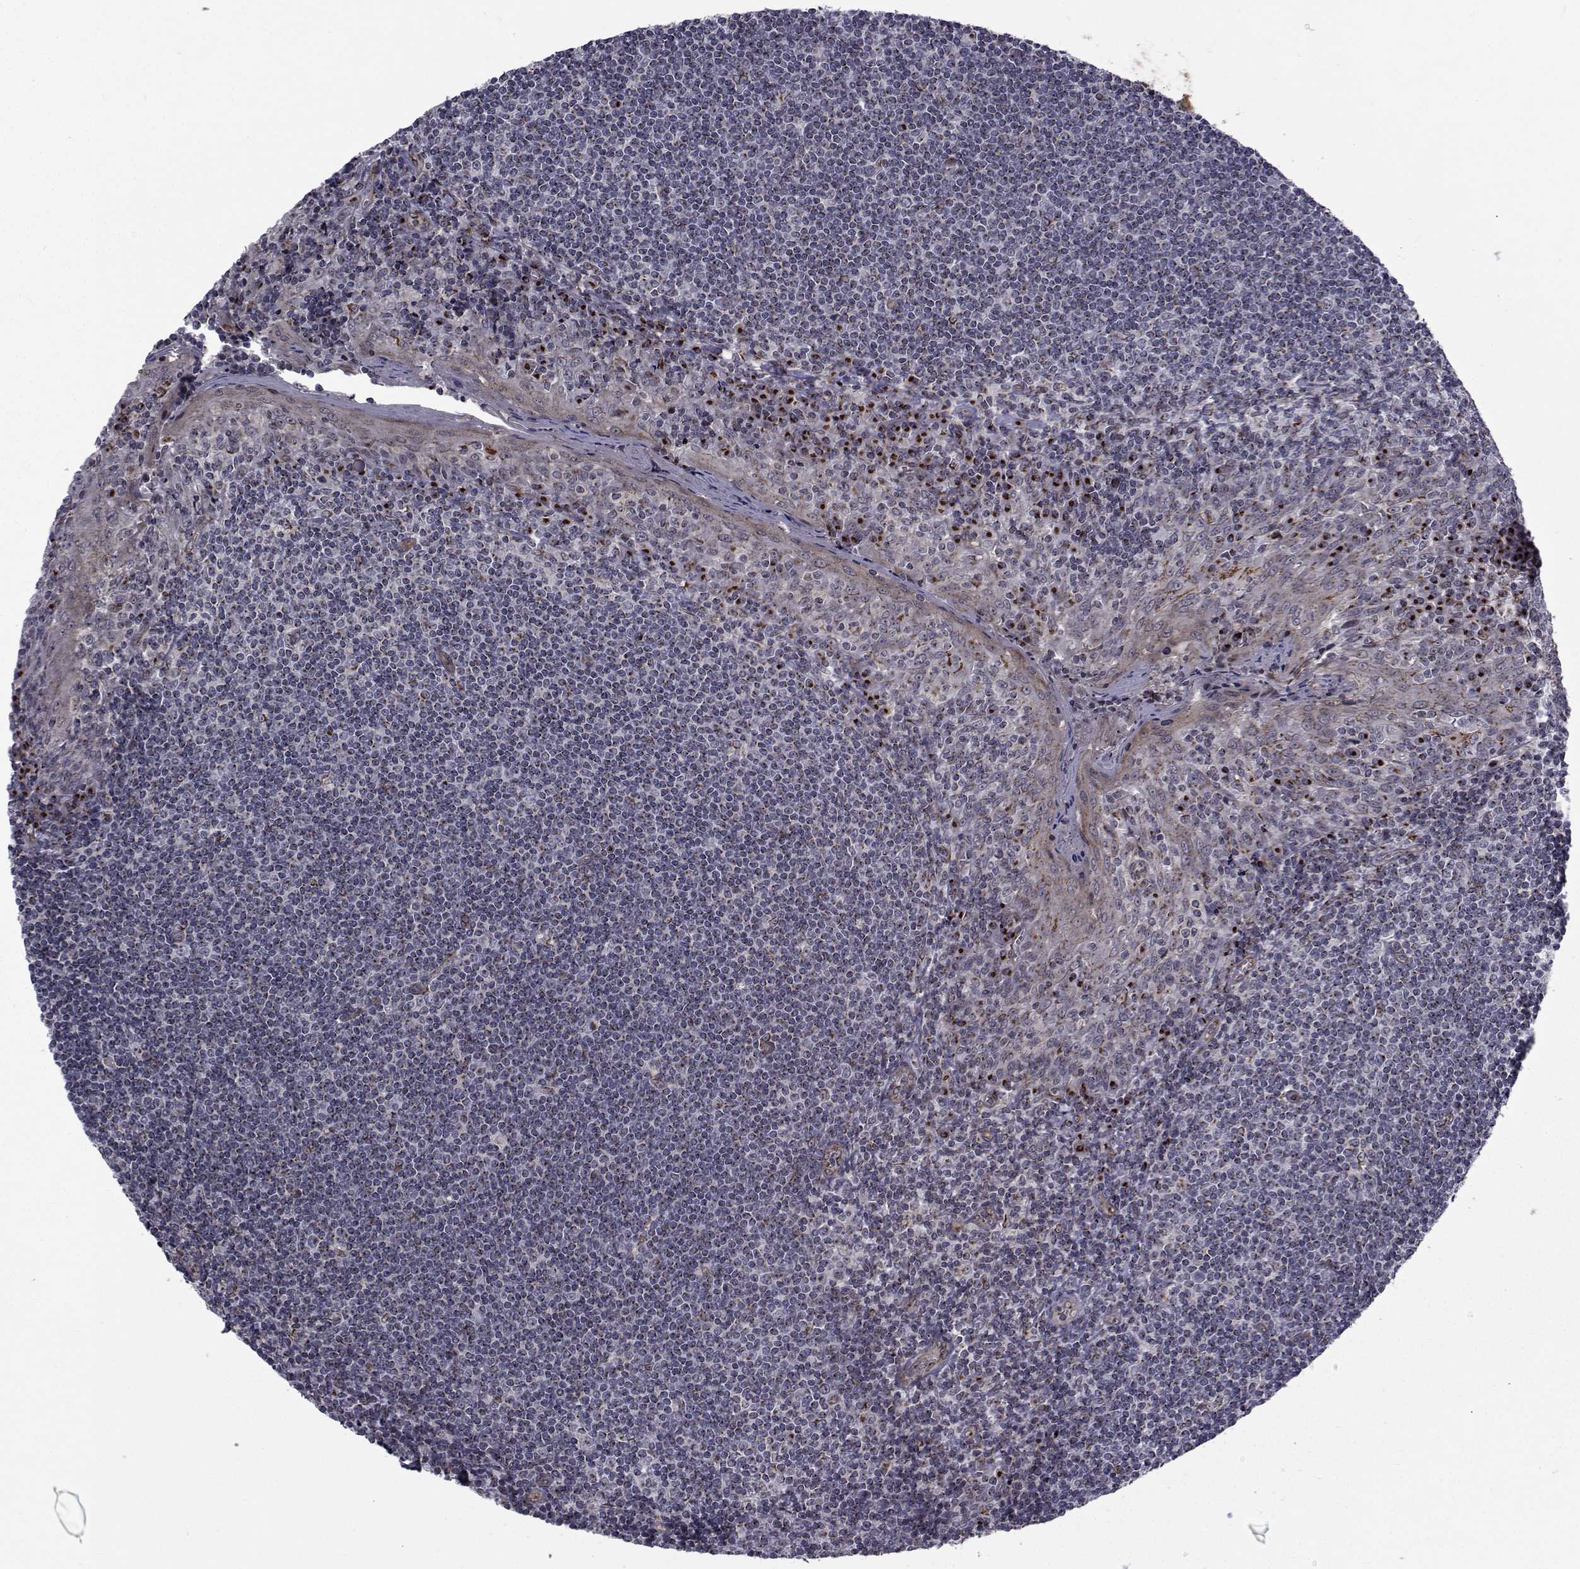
{"staining": {"intensity": "moderate", "quantity": "25%-75%", "location": "cytoplasmic/membranous"}, "tissue": "tonsil", "cell_type": "Germinal center cells", "image_type": "normal", "snomed": [{"axis": "morphology", "description": "Normal tissue, NOS"}, {"axis": "topography", "description": "Tonsil"}], "caption": "About 25%-75% of germinal center cells in benign tonsil display moderate cytoplasmic/membranous protein staining as visualized by brown immunohistochemical staining.", "gene": "ATP6V1C2", "patient": {"sex": "male", "age": 33}}